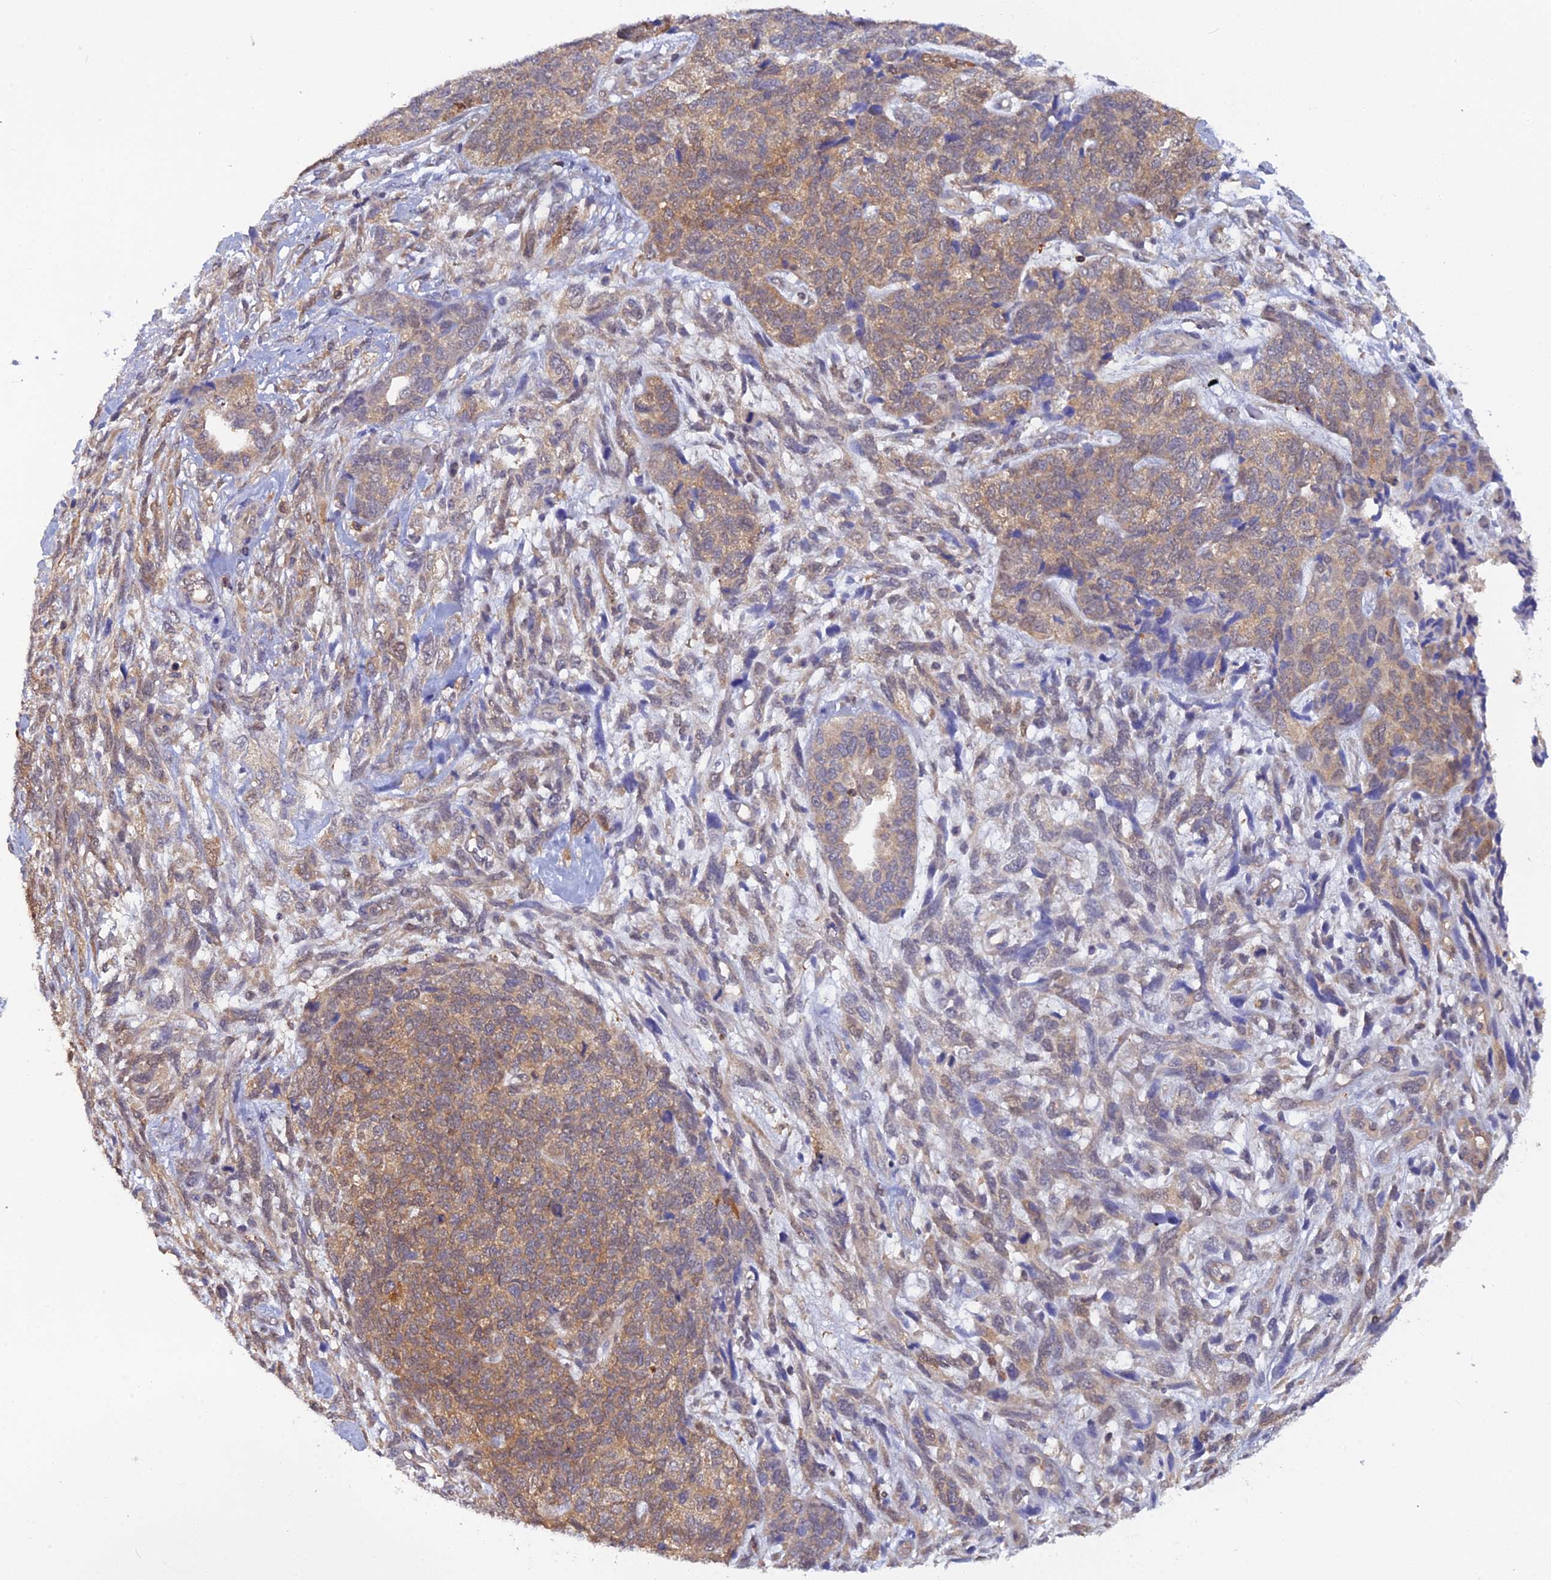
{"staining": {"intensity": "weak", "quantity": ">75%", "location": "cytoplasmic/membranous"}, "tissue": "cervical cancer", "cell_type": "Tumor cells", "image_type": "cancer", "snomed": [{"axis": "morphology", "description": "Squamous cell carcinoma, NOS"}, {"axis": "topography", "description": "Cervix"}], "caption": "A histopathology image of cervical squamous cell carcinoma stained for a protein shows weak cytoplasmic/membranous brown staining in tumor cells. Nuclei are stained in blue.", "gene": "HINT1", "patient": {"sex": "female", "age": 63}}